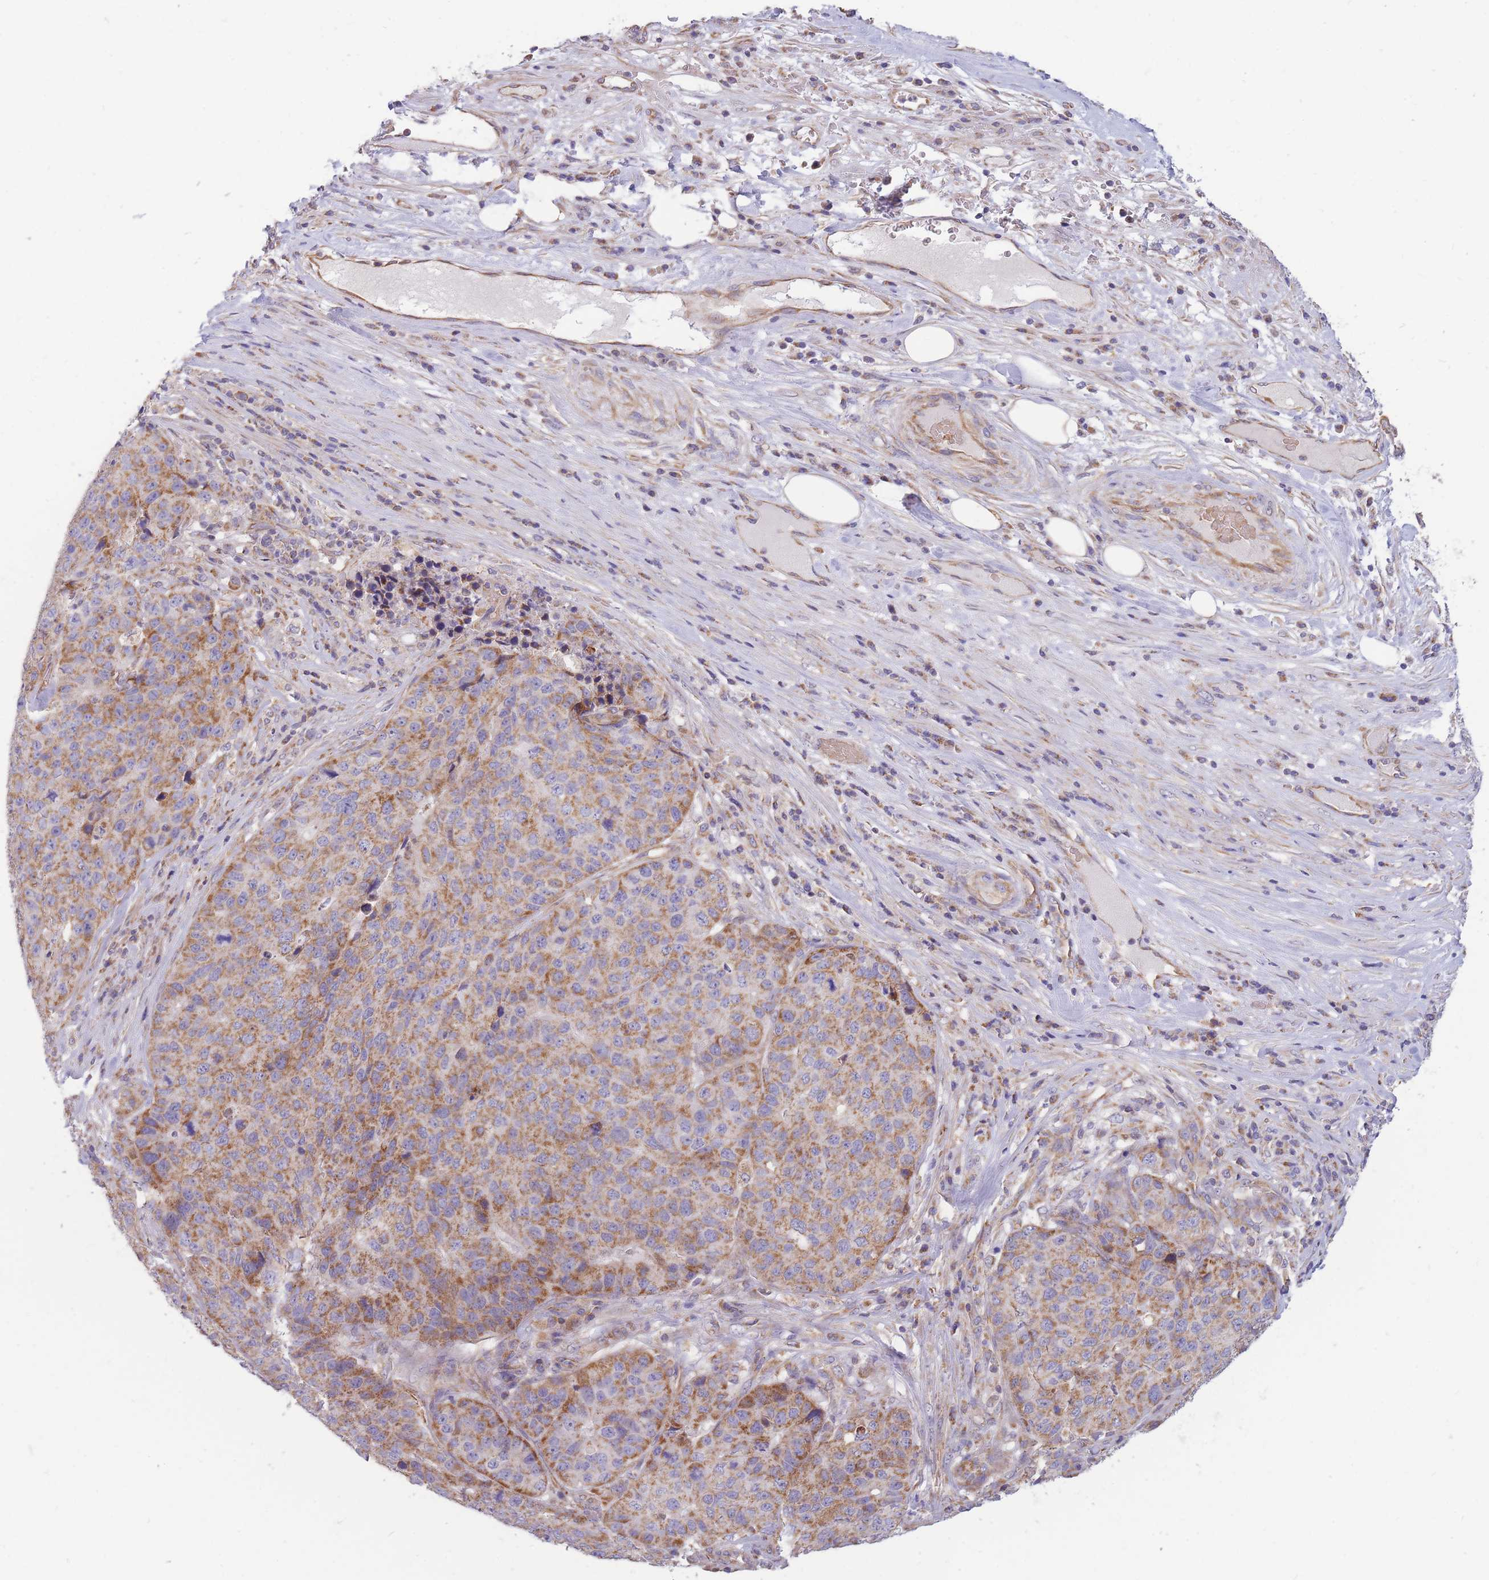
{"staining": {"intensity": "moderate", "quantity": ">75%", "location": "cytoplasmic/membranous"}, "tissue": "stomach cancer", "cell_type": "Tumor cells", "image_type": "cancer", "snomed": [{"axis": "morphology", "description": "Adenocarcinoma, NOS"}, {"axis": "topography", "description": "Stomach"}], "caption": "A photomicrograph showing moderate cytoplasmic/membranous positivity in about >75% of tumor cells in stomach cancer (adenocarcinoma), as visualized by brown immunohistochemical staining.", "gene": "MRPS9", "patient": {"sex": "male", "age": 71}}